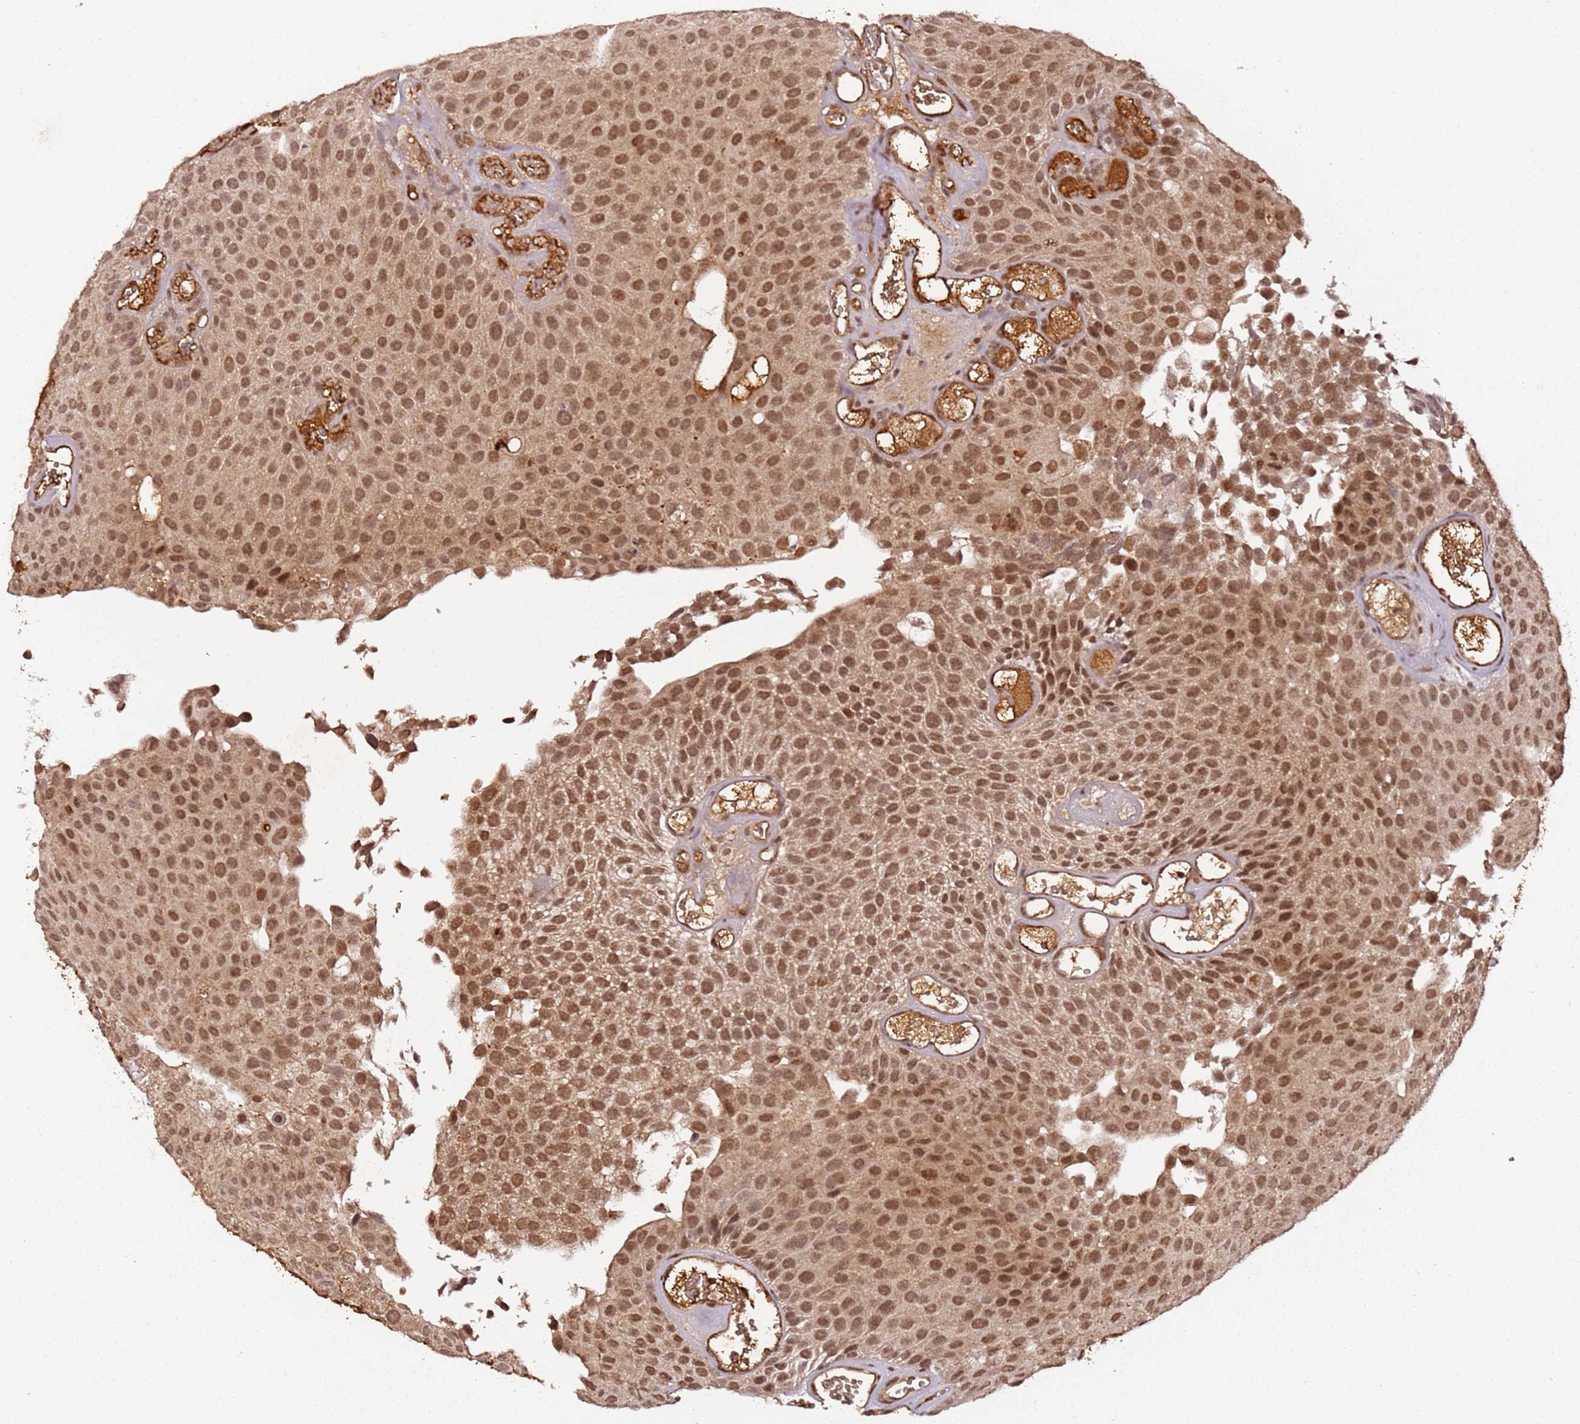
{"staining": {"intensity": "moderate", "quantity": ">75%", "location": "nuclear"}, "tissue": "urothelial cancer", "cell_type": "Tumor cells", "image_type": "cancer", "snomed": [{"axis": "morphology", "description": "Urothelial carcinoma, Low grade"}, {"axis": "topography", "description": "Urinary bladder"}], "caption": "Urothelial cancer tissue displays moderate nuclear expression in approximately >75% of tumor cells, visualized by immunohistochemistry. (Brightfield microscopy of DAB IHC at high magnification).", "gene": "COL1A2", "patient": {"sex": "male", "age": 89}}